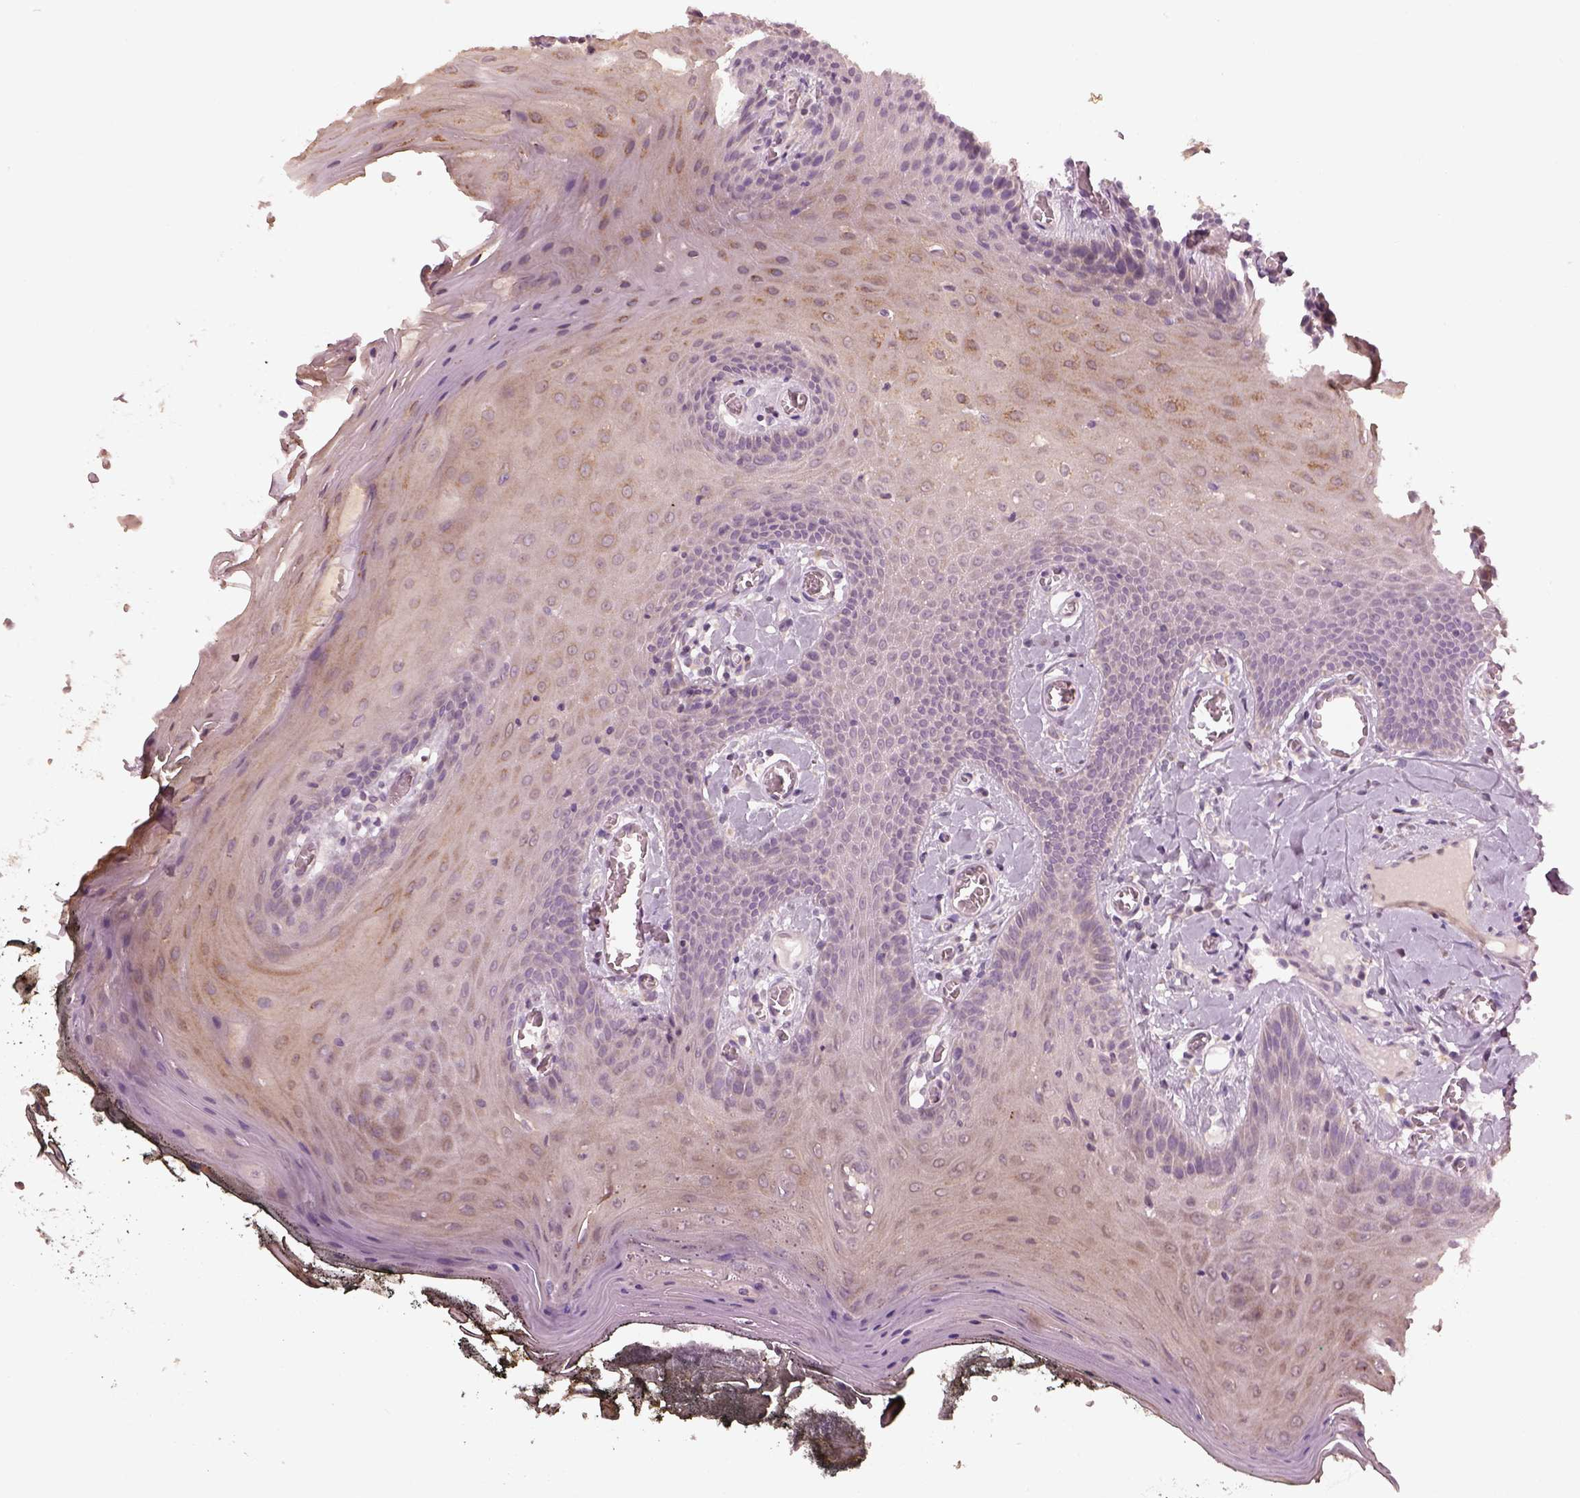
{"staining": {"intensity": "weak", "quantity": "<25%", "location": "cytoplasmic/membranous"}, "tissue": "oral mucosa", "cell_type": "Squamous epithelial cells", "image_type": "normal", "snomed": [{"axis": "morphology", "description": "Normal tissue, NOS"}, {"axis": "topography", "description": "Oral tissue"}], "caption": "Image shows no protein expression in squamous epithelial cells of normal oral mucosa. (DAB (3,3'-diaminobenzidine) immunohistochemistry (IHC) visualized using brightfield microscopy, high magnification).", "gene": "SLC25A46", "patient": {"sex": "male", "age": 9}}